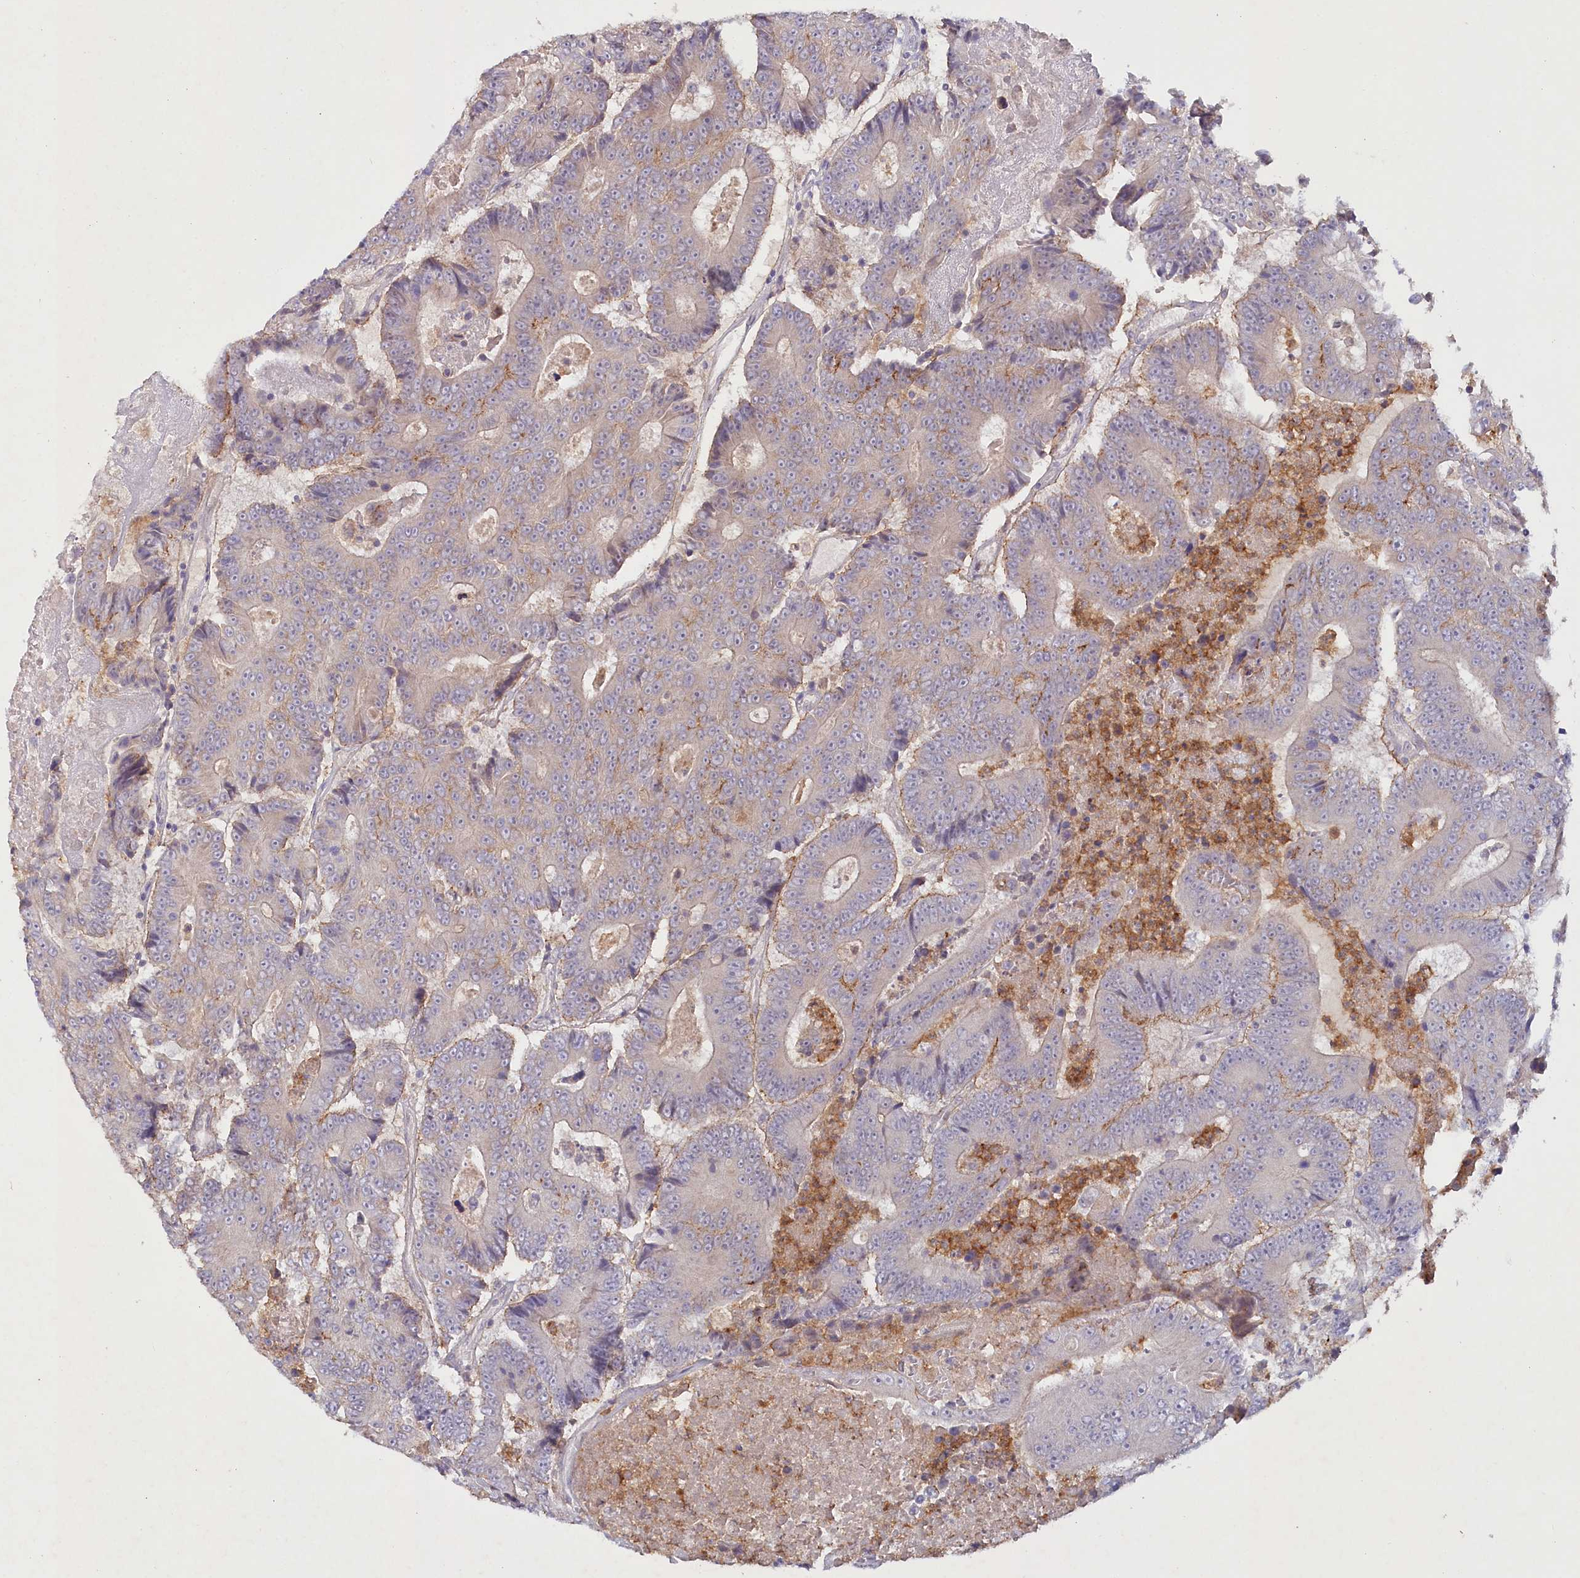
{"staining": {"intensity": "weak", "quantity": "25%-75%", "location": "cytoplasmic/membranous"}, "tissue": "colorectal cancer", "cell_type": "Tumor cells", "image_type": "cancer", "snomed": [{"axis": "morphology", "description": "Adenocarcinoma, NOS"}, {"axis": "topography", "description": "Colon"}], "caption": "Weak cytoplasmic/membranous expression is present in approximately 25%-75% of tumor cells in colorectal cancer.", "gene": "ALDH3B1", "patient": {"sex": "male", "age": 83}}